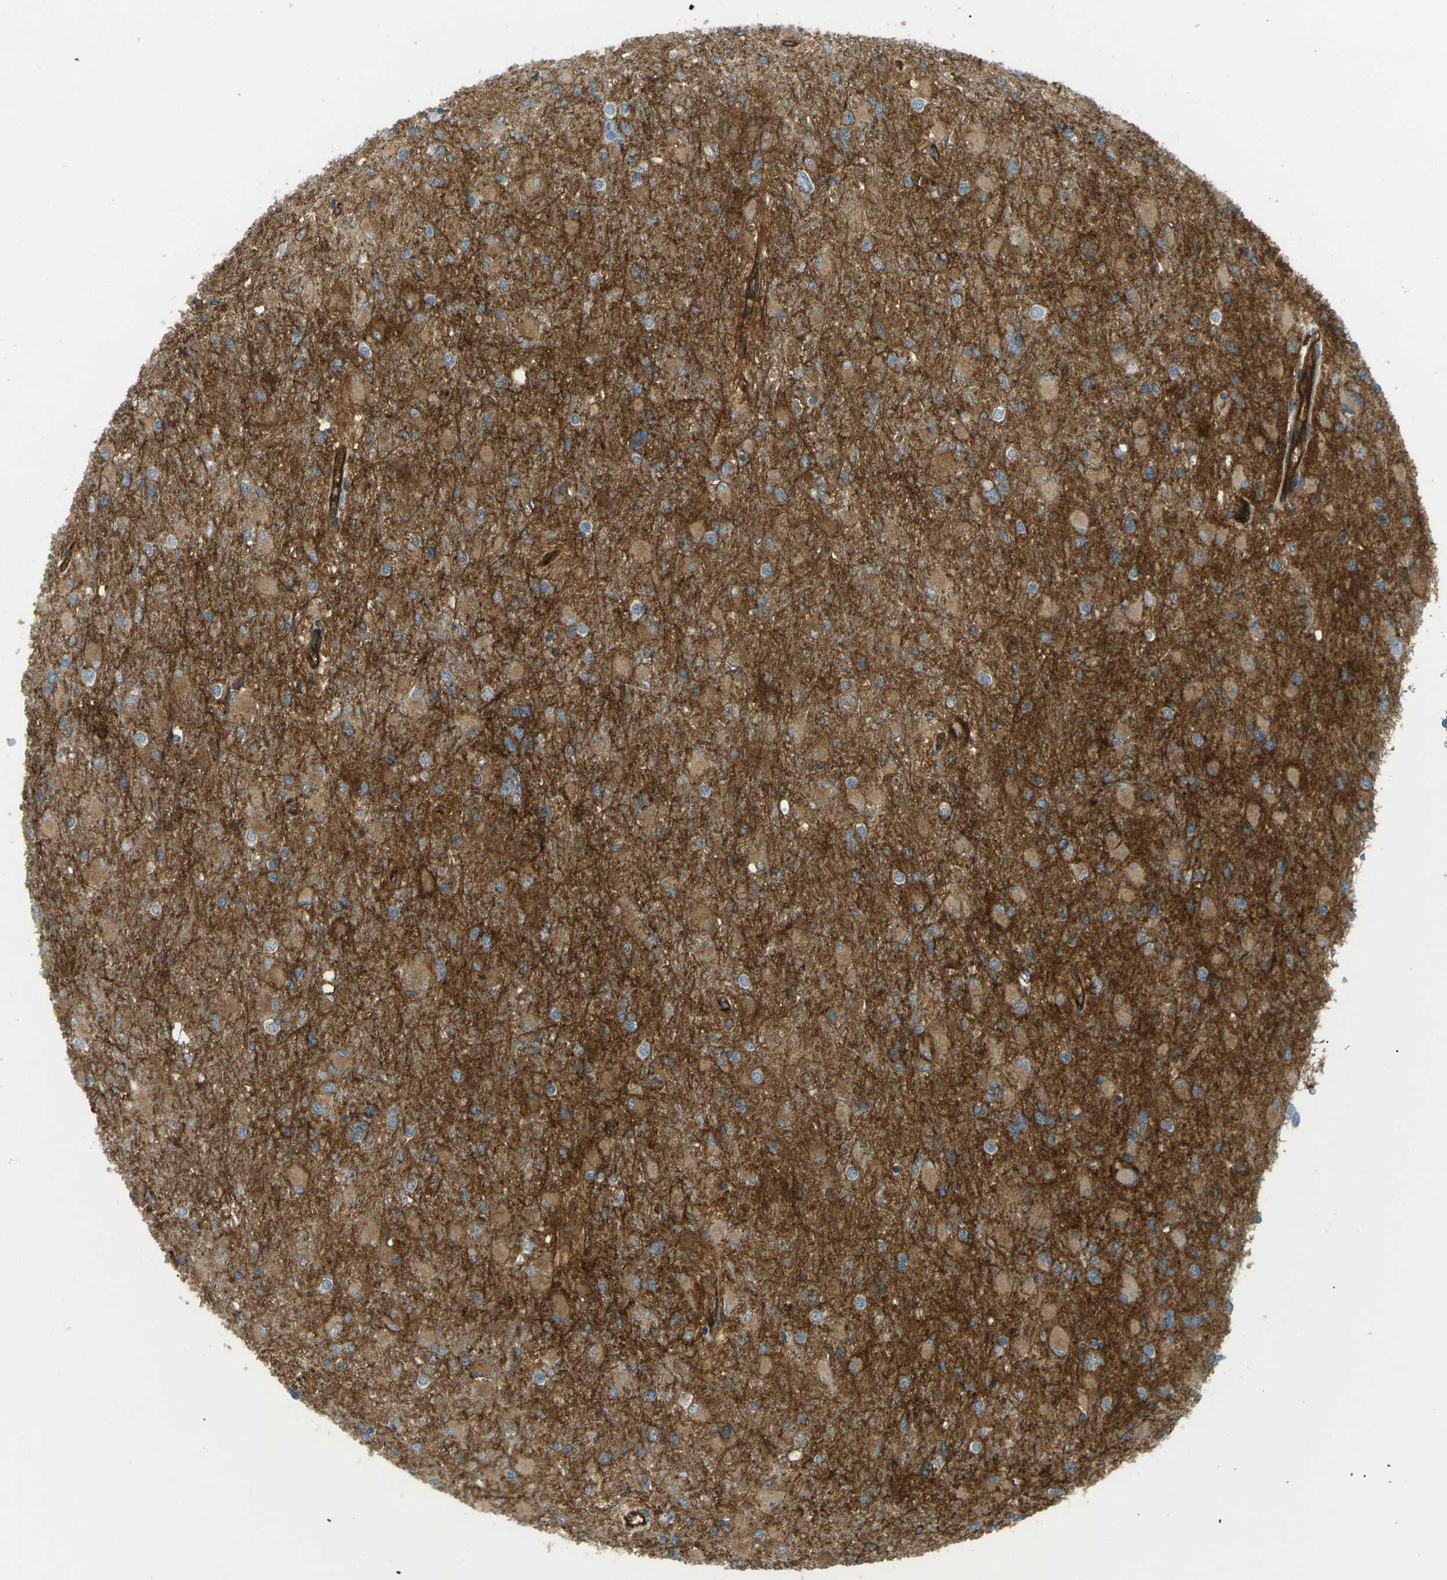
{"staining": {"intensity": "moderate", "quantity": ">75%", "location": "cytoplasmic/membranous"}, "tissue": "glioma", "cell_type": "Tumor cells", "image_type": "cancer", "snomed": [{"axis": "morphology", "description": "Glioma, malignant, High grade"}, {"axis": "topography", "description": "Cerebral cortex"}], "caption": "Malignant glioma (high-grade) stained for a protein shows moderate cytoplasmic/membranous positivity in tumor cells. (DAB IHC with brightfield microscopy, high magnification).", "gene": "S1PR1", "patient": {"sex": "female", "age": 36}}